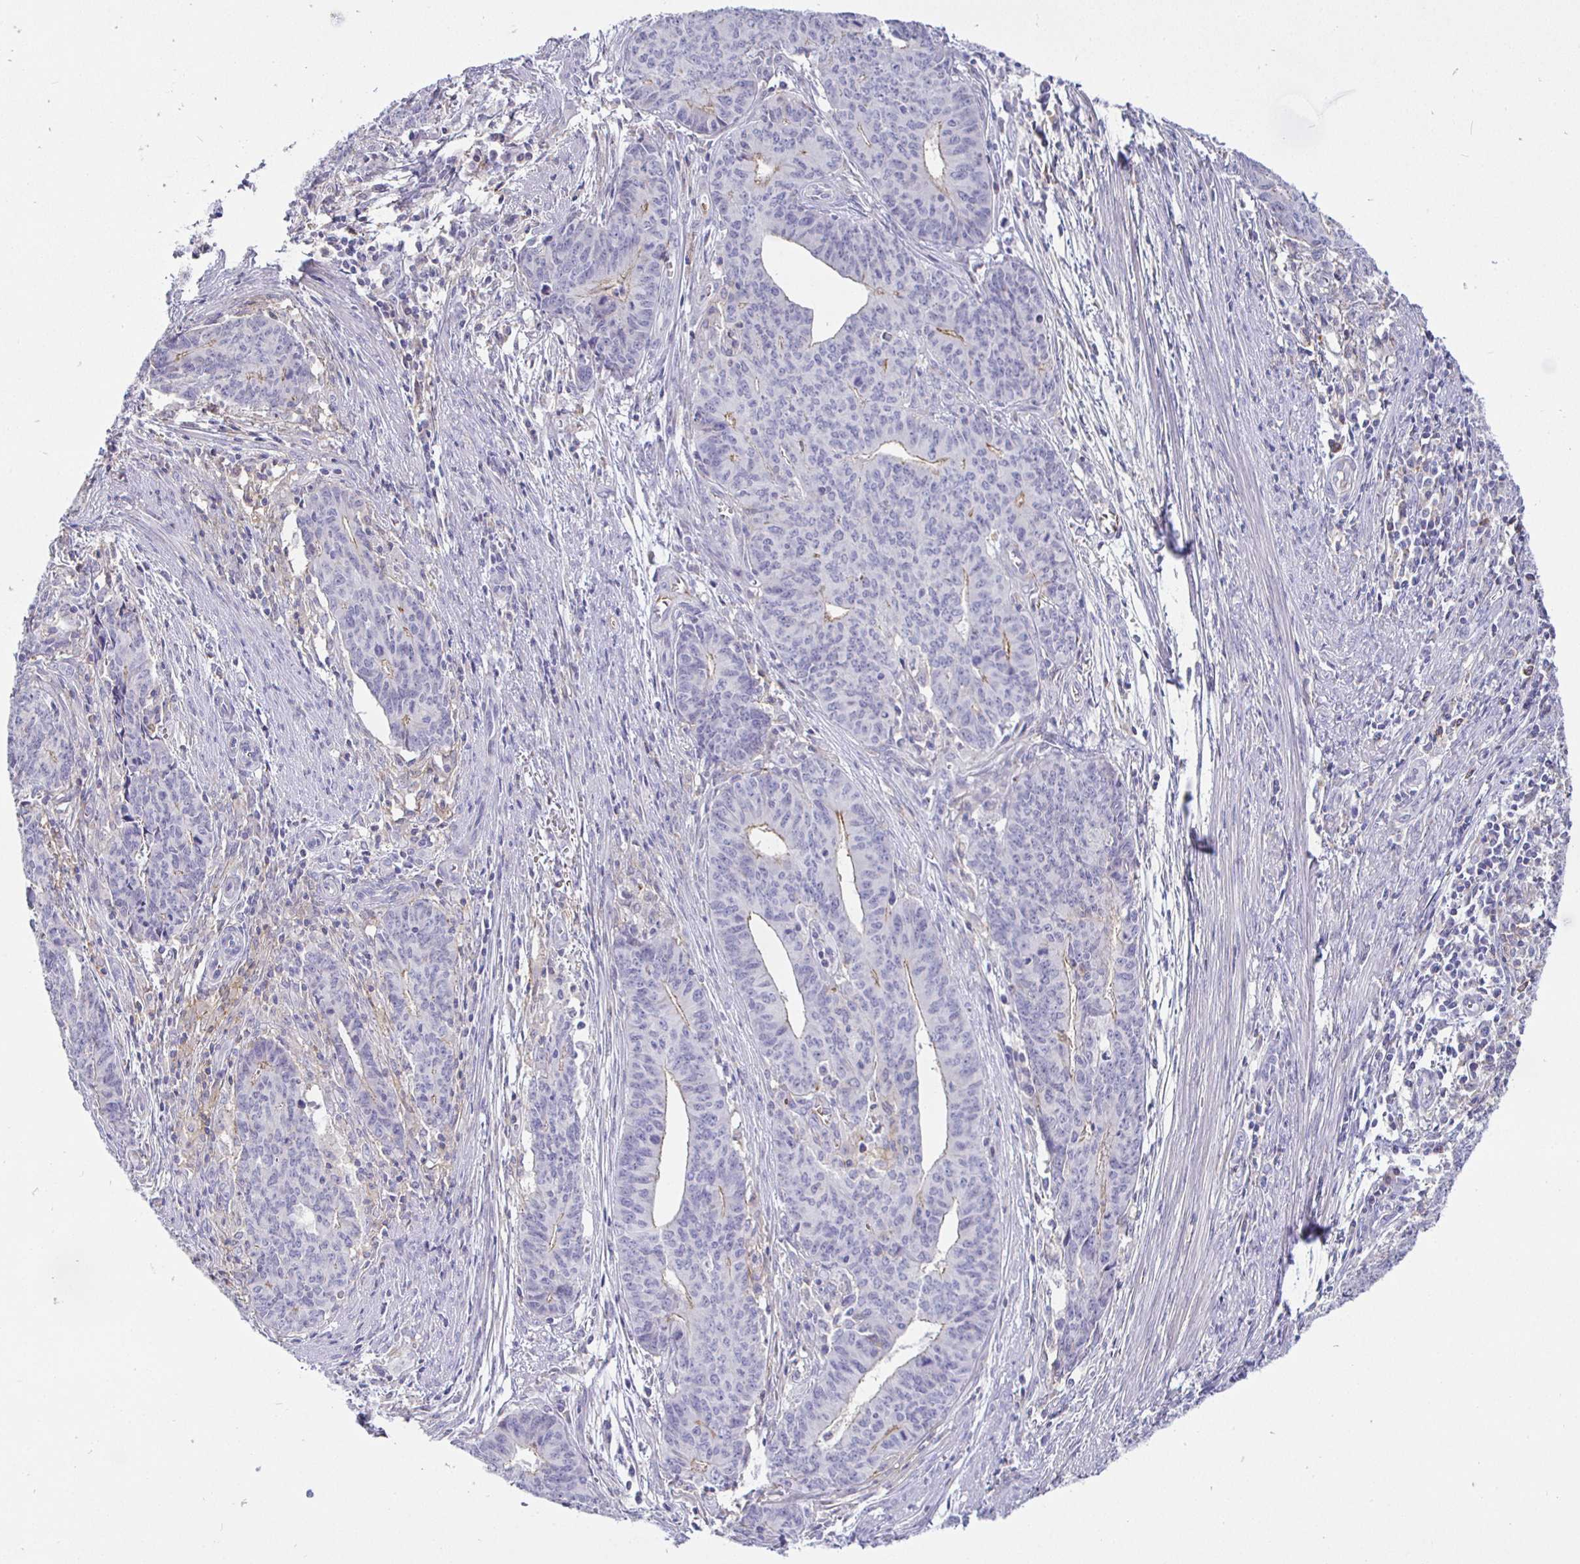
{"staining": {"intensity": "negative", "quantity": "none", "location": "none"}, "tissue": "endometrial cancer", "cell_type": "Tumor cells", "image_type": "cancer", "snomed": [{"axis": "morphology", "description": "Adenocarcinoma, NOS"}, {"axis": "topography", "description": "Endometrium"}], "caption": "Immunohistochemistry (IHC) of endometrial cancer displays no positivity in tumor cells. (Brightfield microscopy of DAB immunohistochemistry (IHC) at high magnification).", "gene": "SIRPA", "patient": {"sex": "female", "age": 59}}